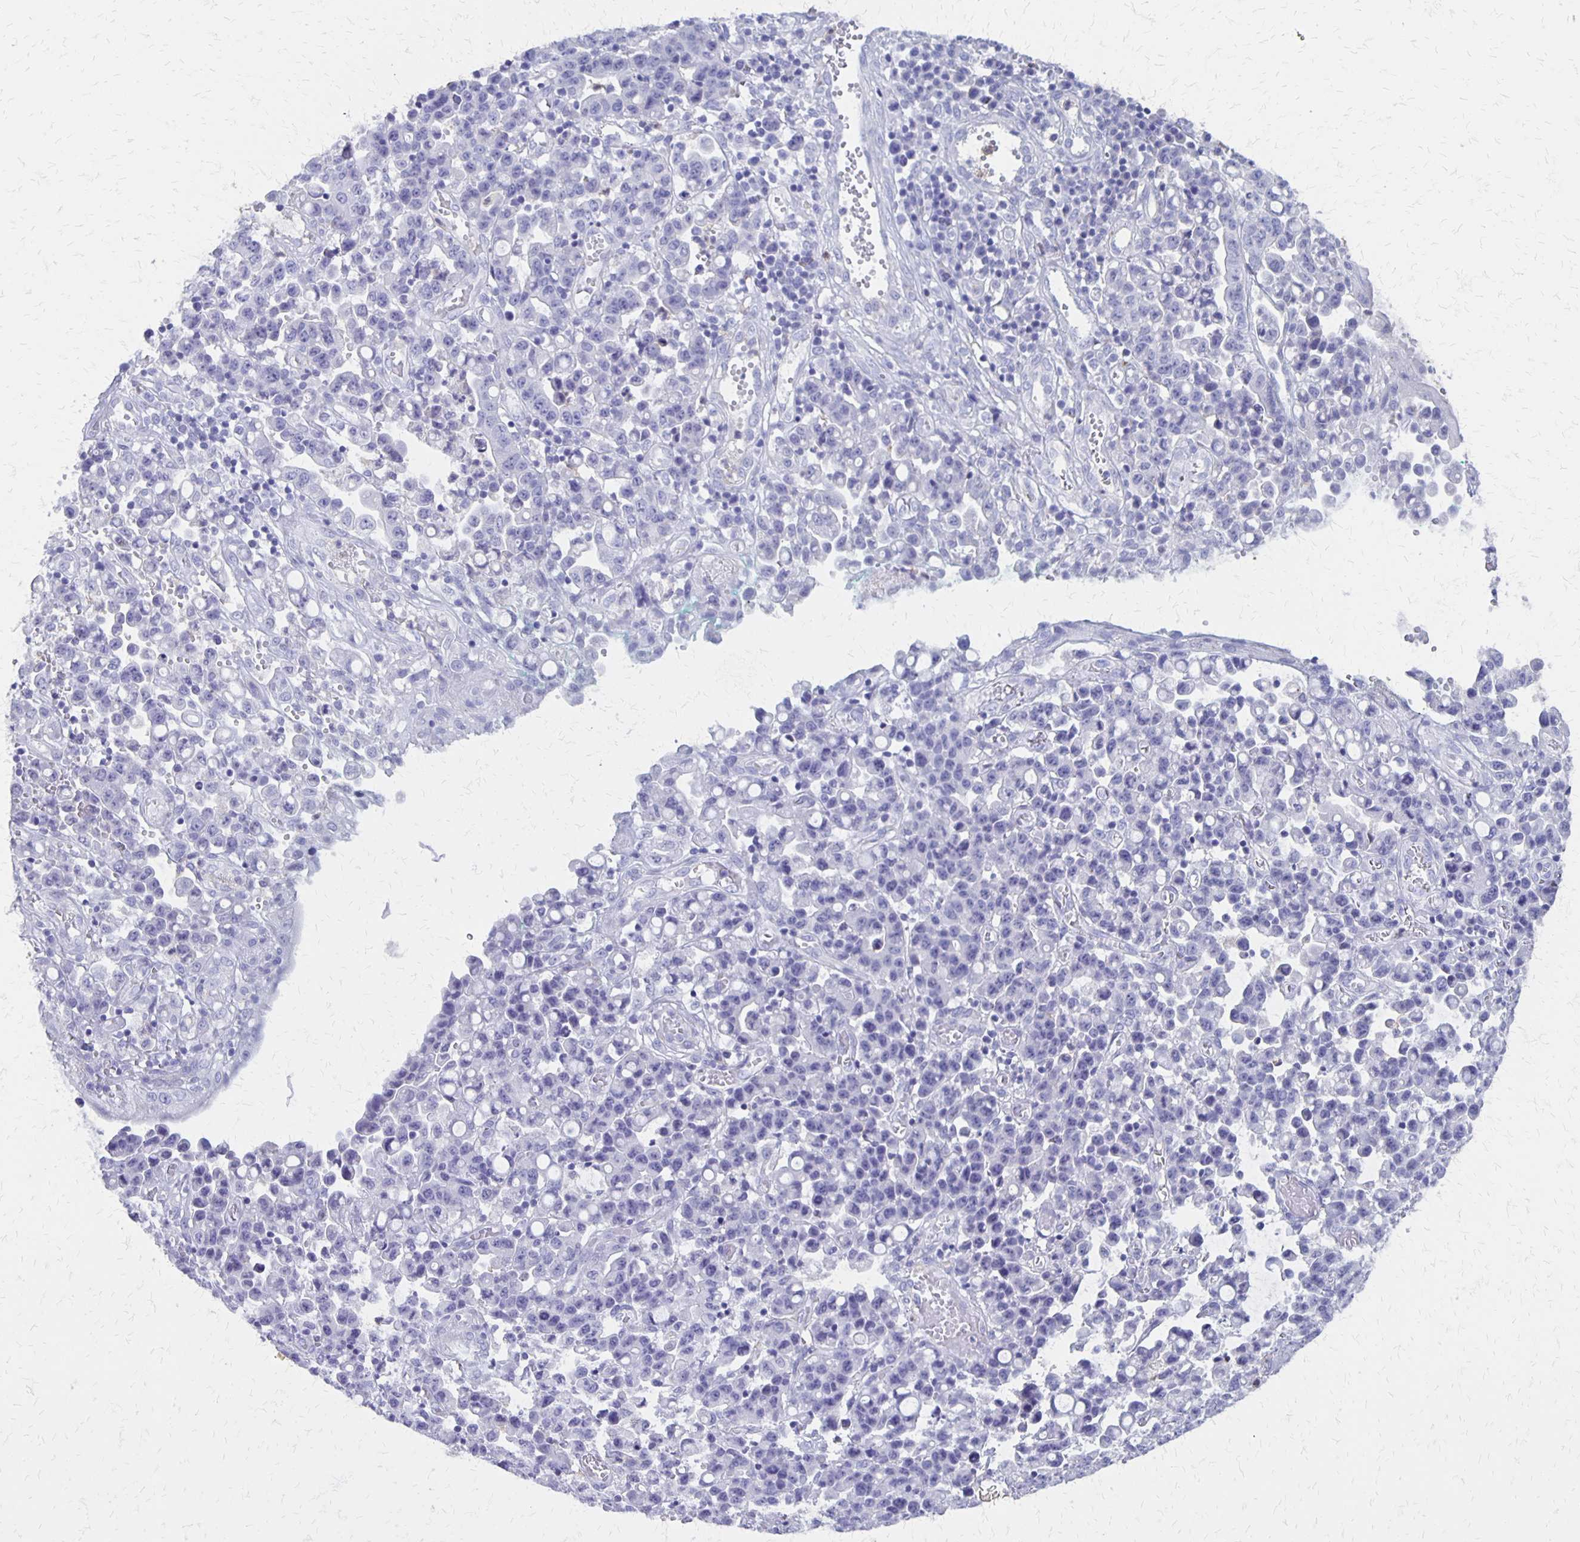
{"staining": {"intensity": "negative", "quantity": "none", "location": "none"}, "tissue": "stomach cancer", "cell_type": "Tumor cells", "image_type": "cancer", "snomed": [{"axis": "morphology", "description": "Adenocarcinoma, NOS"}, {"axis": "topography", "description": "Stomach, upper"}], "caption": "Tumor cells show no significant protein staining in stomach adenocarcinoma.", "gene": "SEPTIN5", "patient": {"sex": "male", "age": 69}}